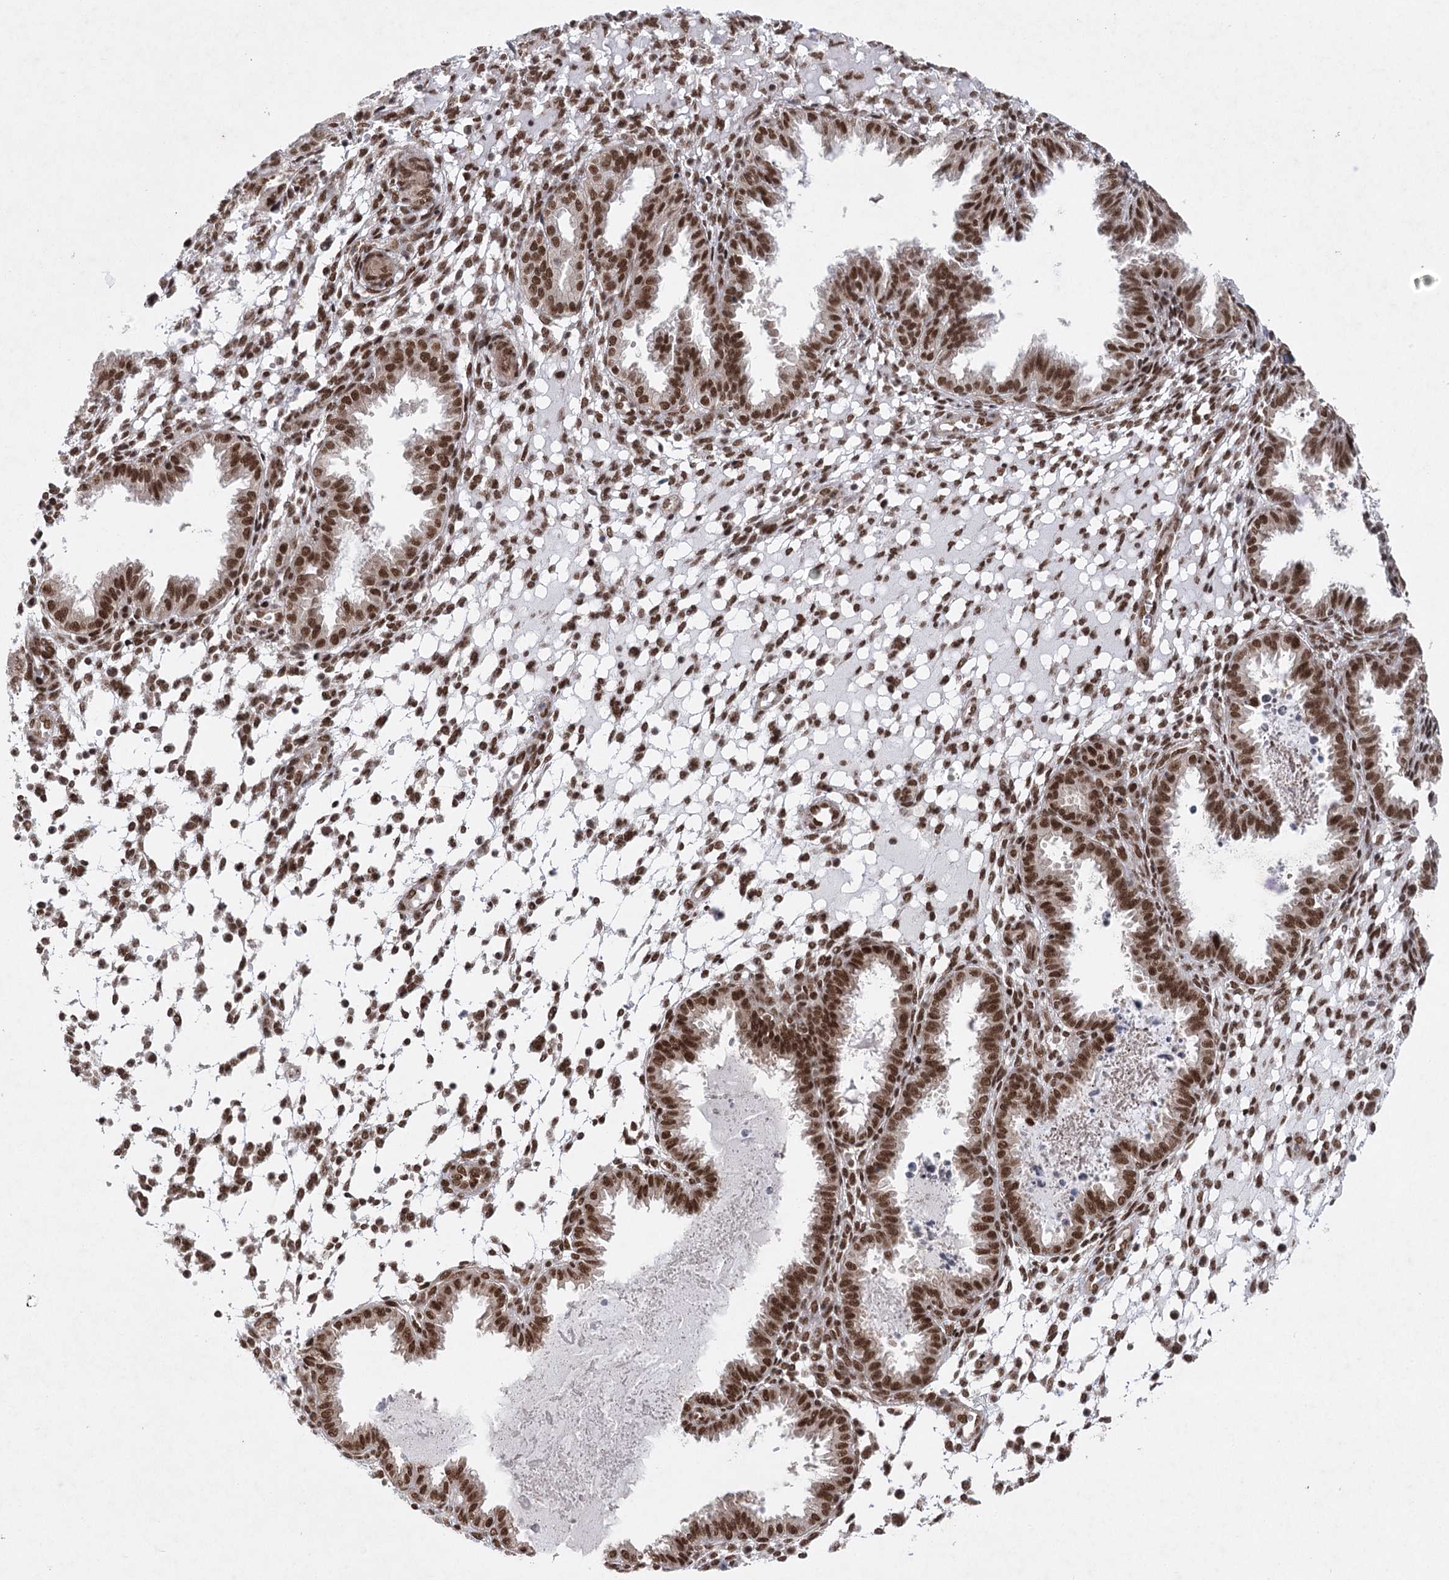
{"staining": {"intensity": "moderate", "quantity": "25%-75%", "location": "nuclear"}, "tissue": "endometrium", "cell_type": "Cells in endometrial stroma", "image_type": "normal", "snomed": [{"axis": "morphology", "description": "Normal tissue, NOS"}, {"axis": "topography", "description": "Endometrium"}], "caption": "About 25%-75% of cells in endometrial stroma in benign human endometrium exhibit moderate nuclear protein staining as visualized by brown immunohistochemical staining.", "gene": "ZCCHC8", "patient": {"sex": "female", "age": 33}}